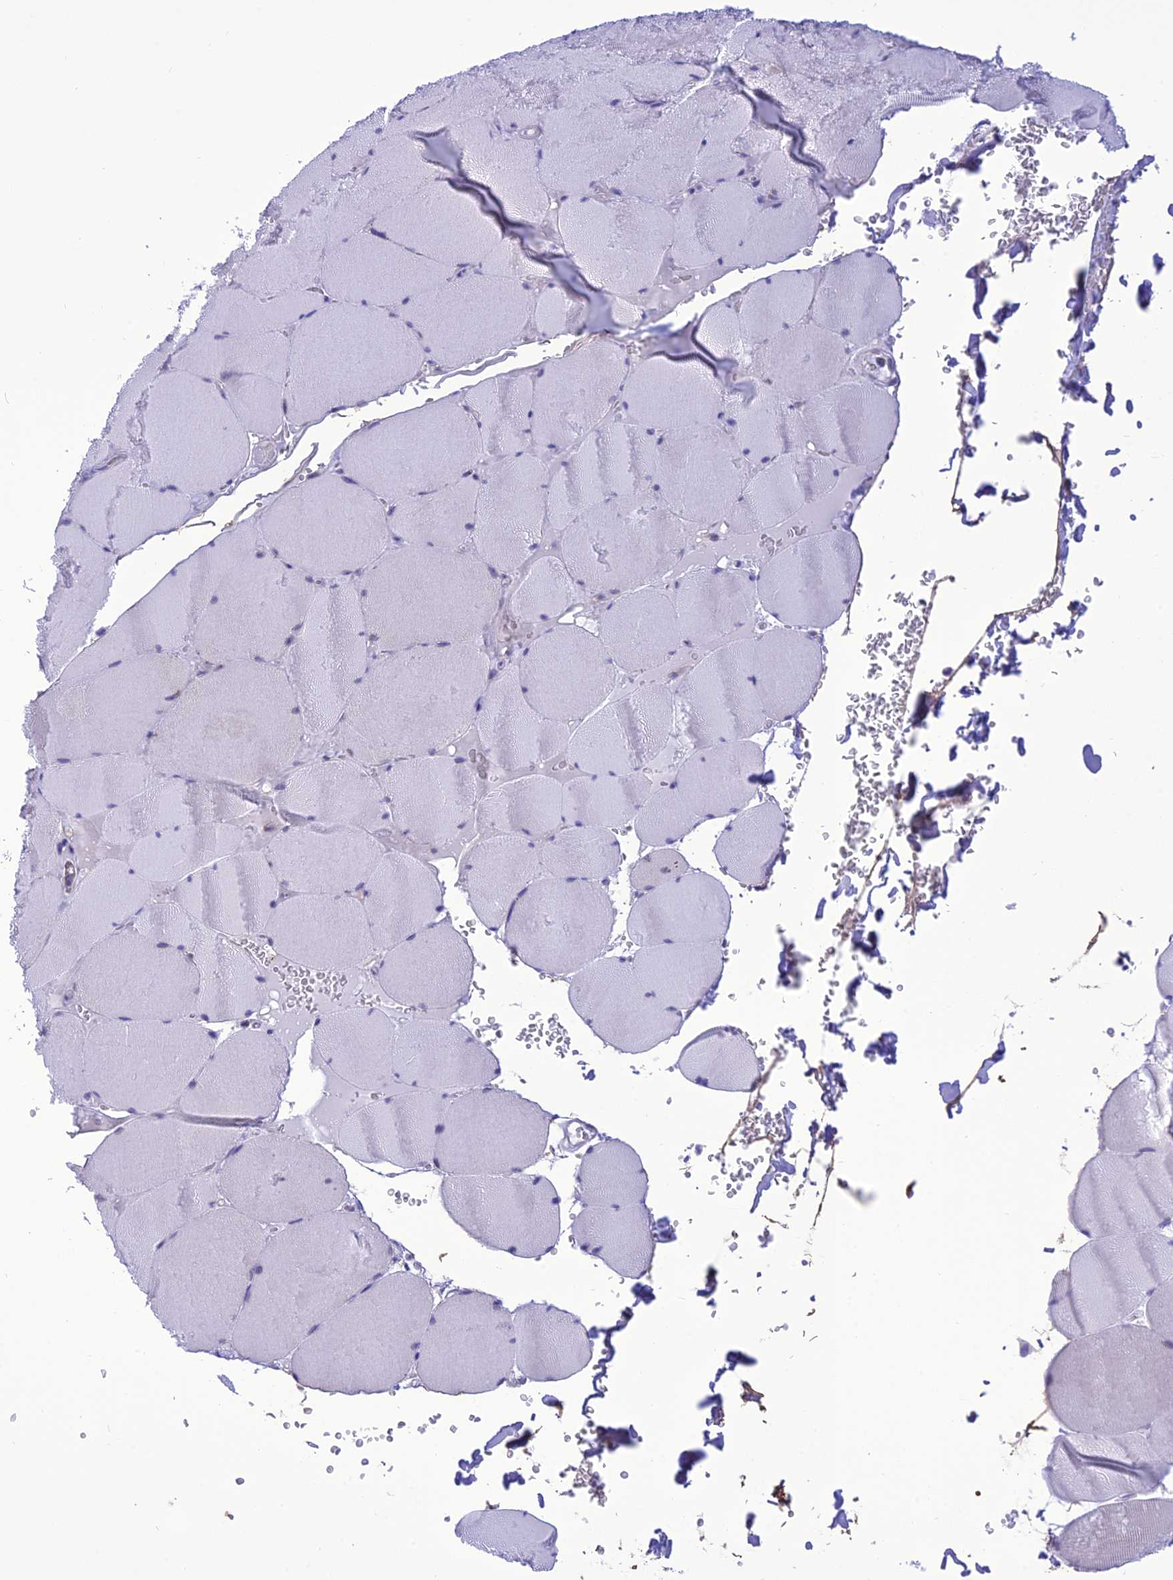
{"staining": {"intensity": "negative", "quantity": "none", "location": "none"}, "tissue": "skeletal muscle", "cell_type": "Myocytes", "image_type": "normal", "snomed": [{"axis": "morphology", "description": "Normal tissue, NOS"}, {"axis": "topography", "description": "Skeletal muscle"}, {"axis": "topography", "description": "Head-Neck"}], "caption": "Skeletal muscle stained for a protein using IHC displays no positivity myocytes.", "gene": "RNF126", "patient": {"sex": "male", "age": 66}}